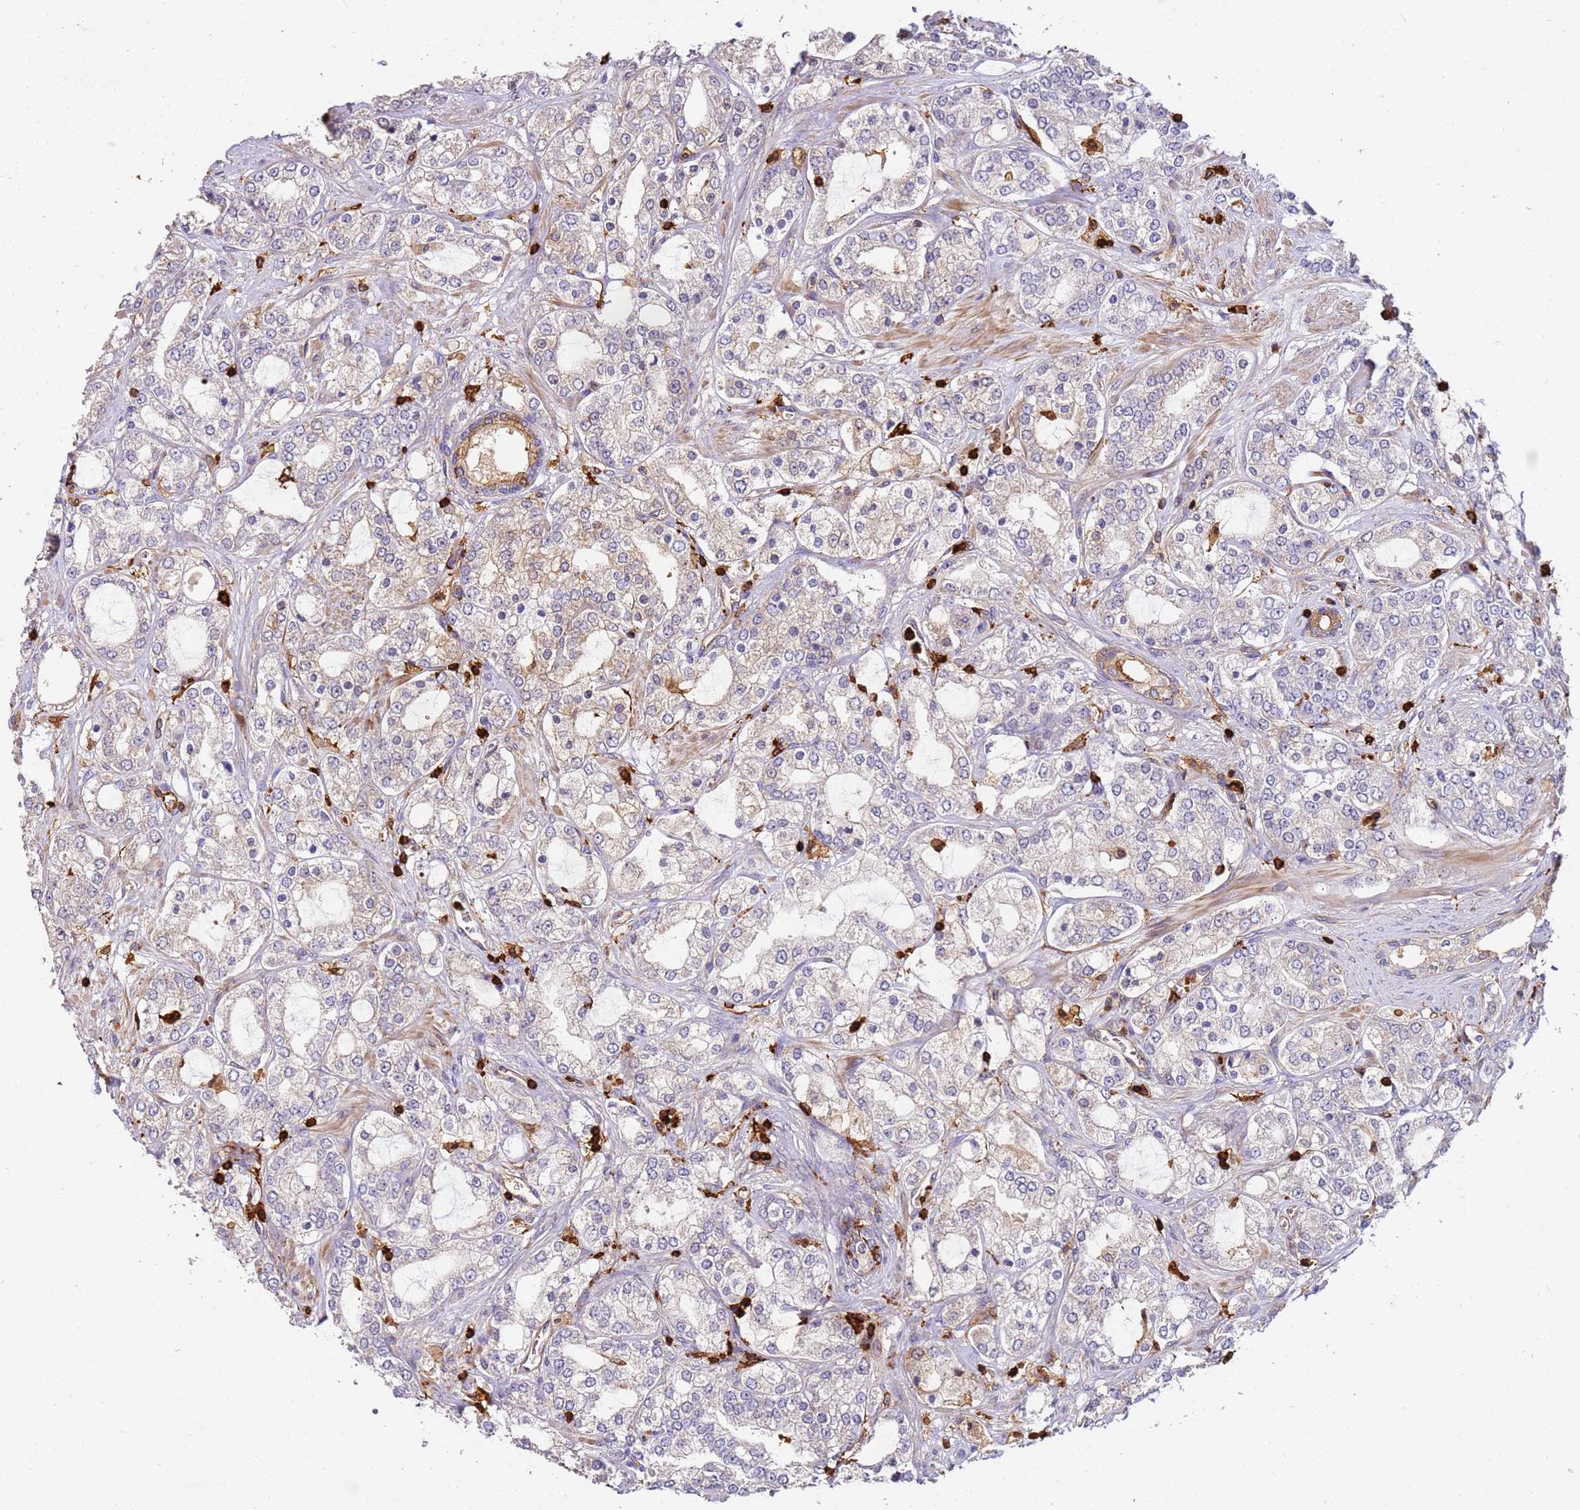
{"staining": {"intensity": "weak", "quantity": "<25%", "location": "cytoplasmic/membranous"}, "tissue": "prostate cancer", "cell_type": "Tumor cells", "image_type": "cancer", "snomed": [{"axis": "morphology", "description": "Adenocarcinoma, High grade"}, {"axis": "topography", "description": "Prostate"}], "caption": "Immunohistochemistry histopathology image of prostate cancer (high-grade adenocarcinoma) stained for a protein (brown), which displays no positivity in tumor cells.", "gene": "OR6P1", "patient": {"sex": "male", "age": 64}}